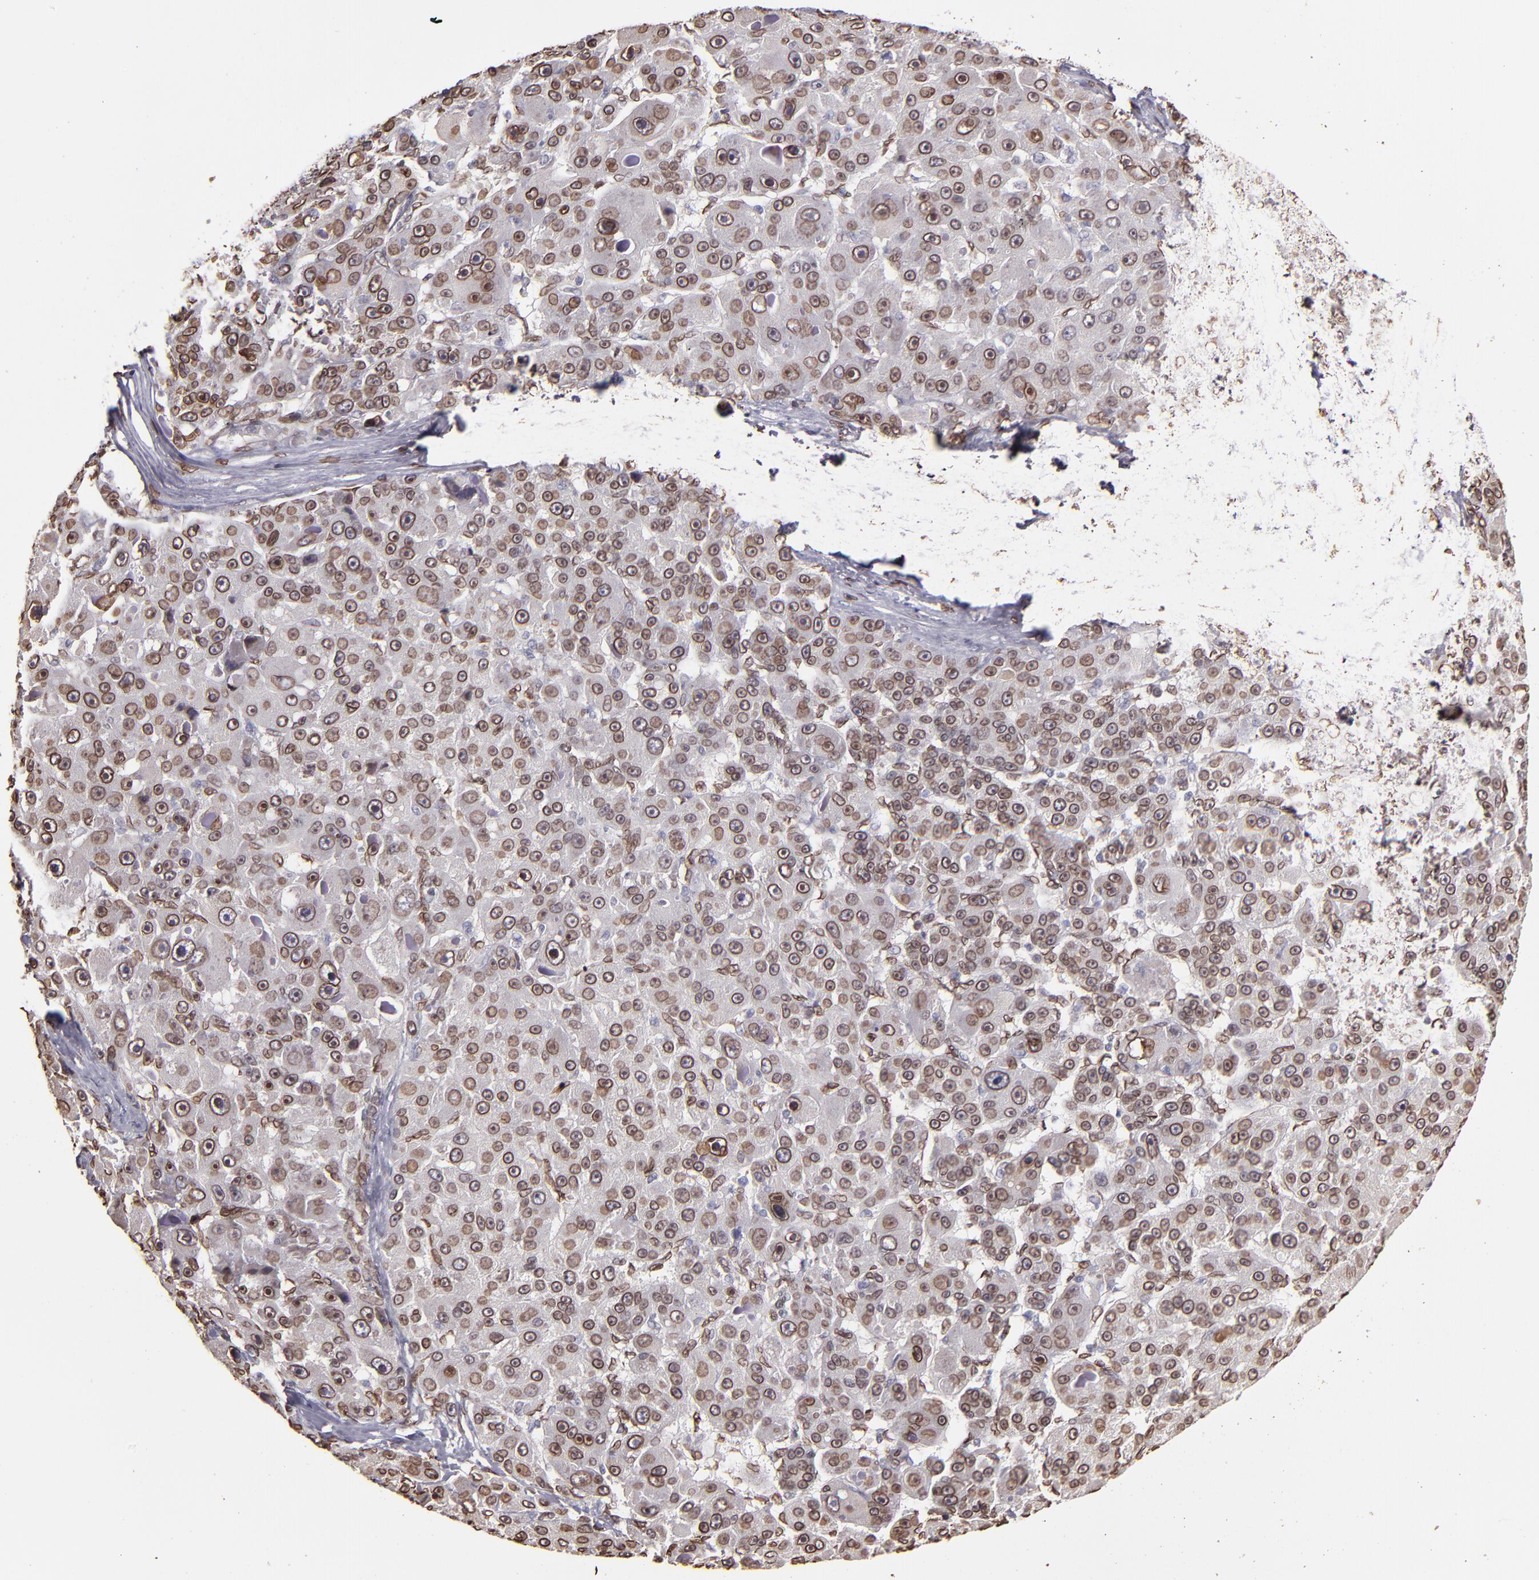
{"staining": {"intensity": "moderate", "quantity": ">75%", "location": "cytoplasmic/membranous,nuclear"}, "tissue": "liver cancer", "cell_type": "Tumor cells", "image_type": "cancer", "snomed": [{"axis": "morphology", "description": "Carcinoma, Hepatocellular, NOS"}, {"axis": "topography", "description": "Liver"}], "caption": "This micrograph shows immunohistochemistry staining of human hepatocellular carcinoma (liver), with medium moderate cytoplasmic/membranous and nuclear positivity in about >75% of tumor cells.", "gene": "PUM3", "patient": {"sex": "male", "age": 76}}